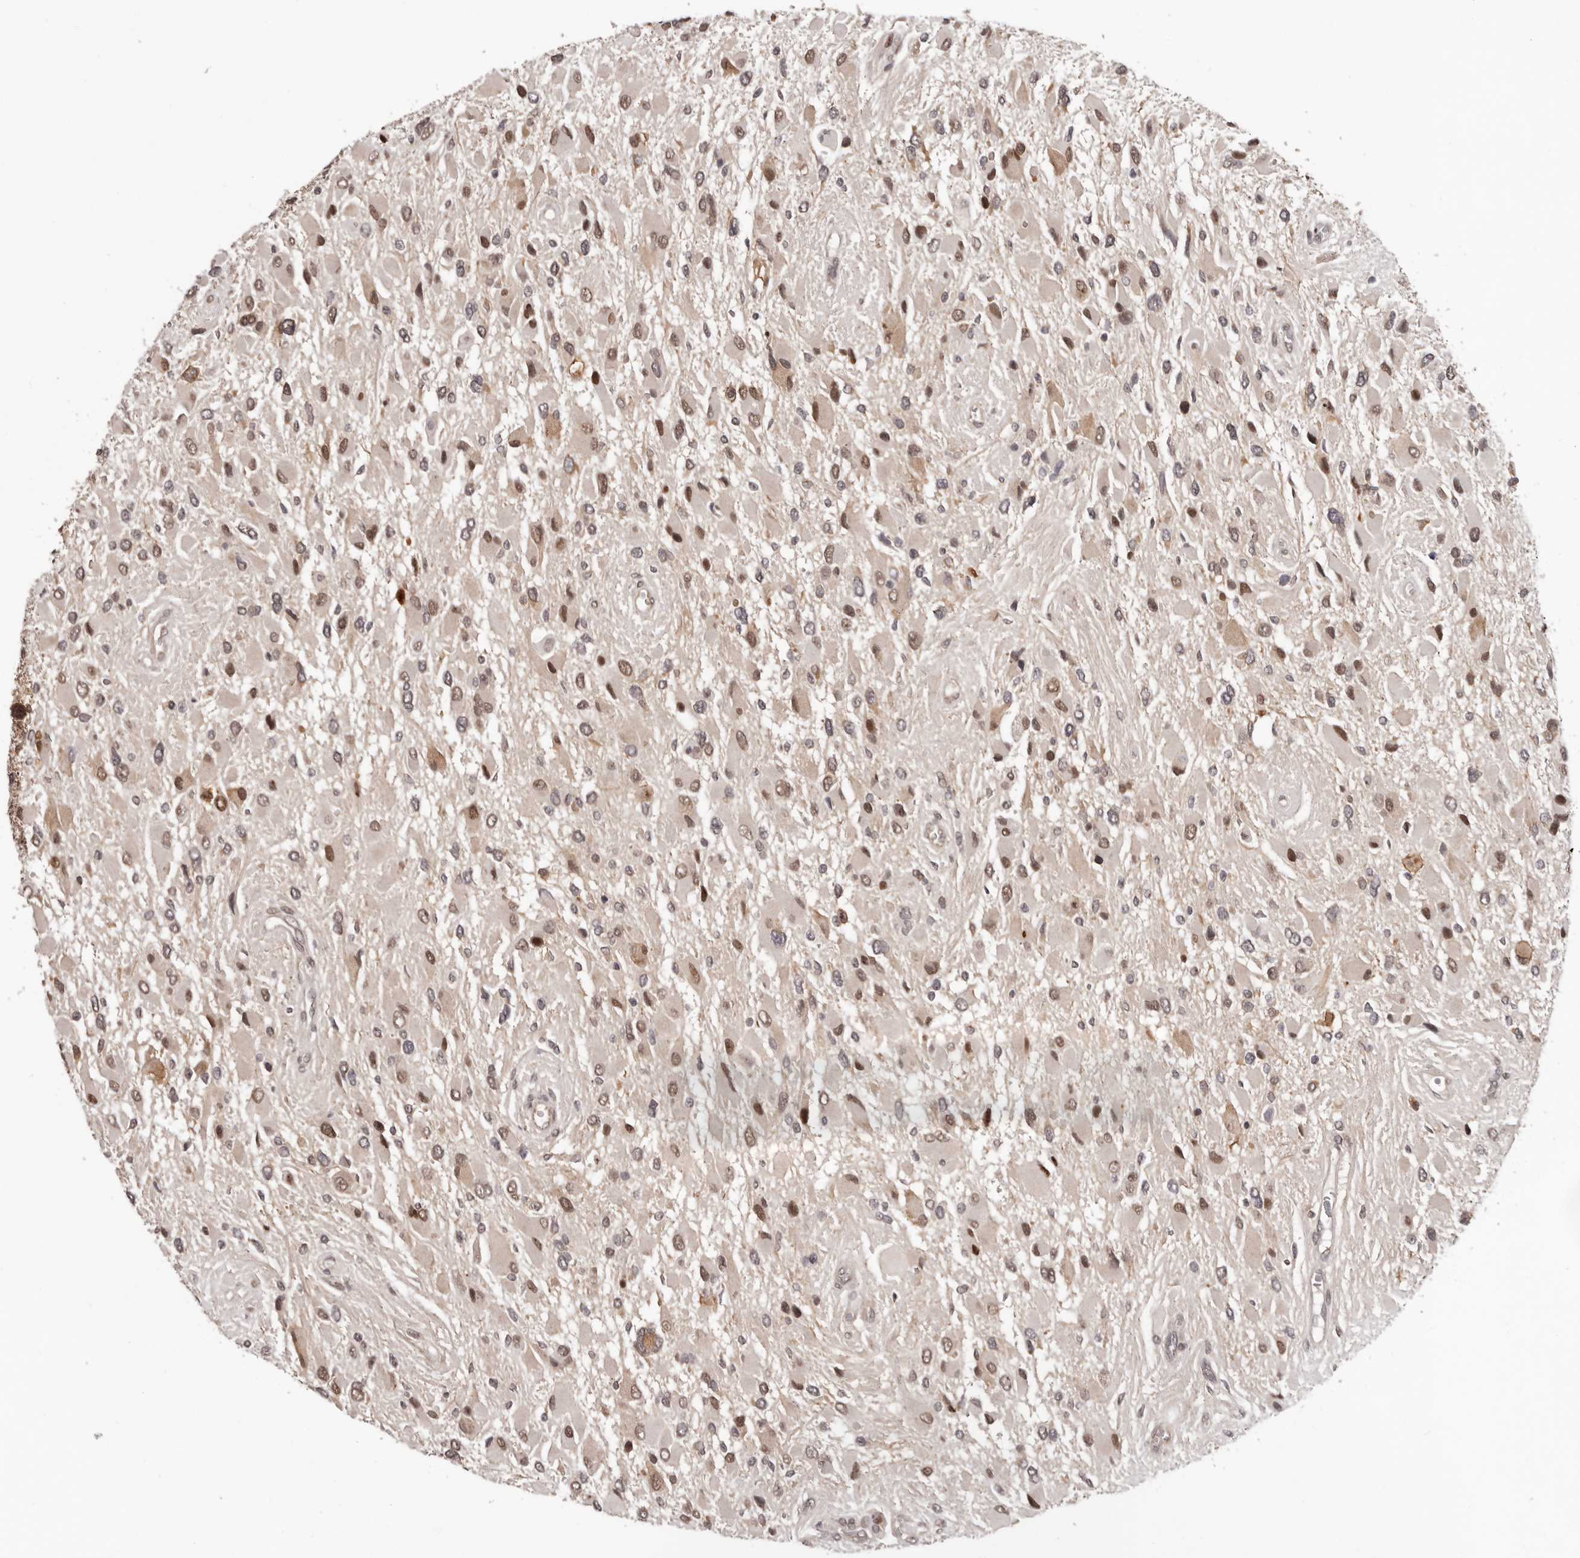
{"staining": {"intensity": "moderate", "quantity": ">75%", "location": "nuclear"}, "tissue": "glioma", "cell_type": "Tumor cells", "image_type": "cancer", "snomed": [{"axis": "morphology", "description": "Glioma, malignant, High grade"}, {"axis": "topography", "description": "Brain"}], "caption": "DAB immunohistochemical staining of human glioma reveals moderate nuclear protein expression in about >75% of tumor cells.", "gene": "TBX5", "patient": {"sex": "male", "age": 53}}